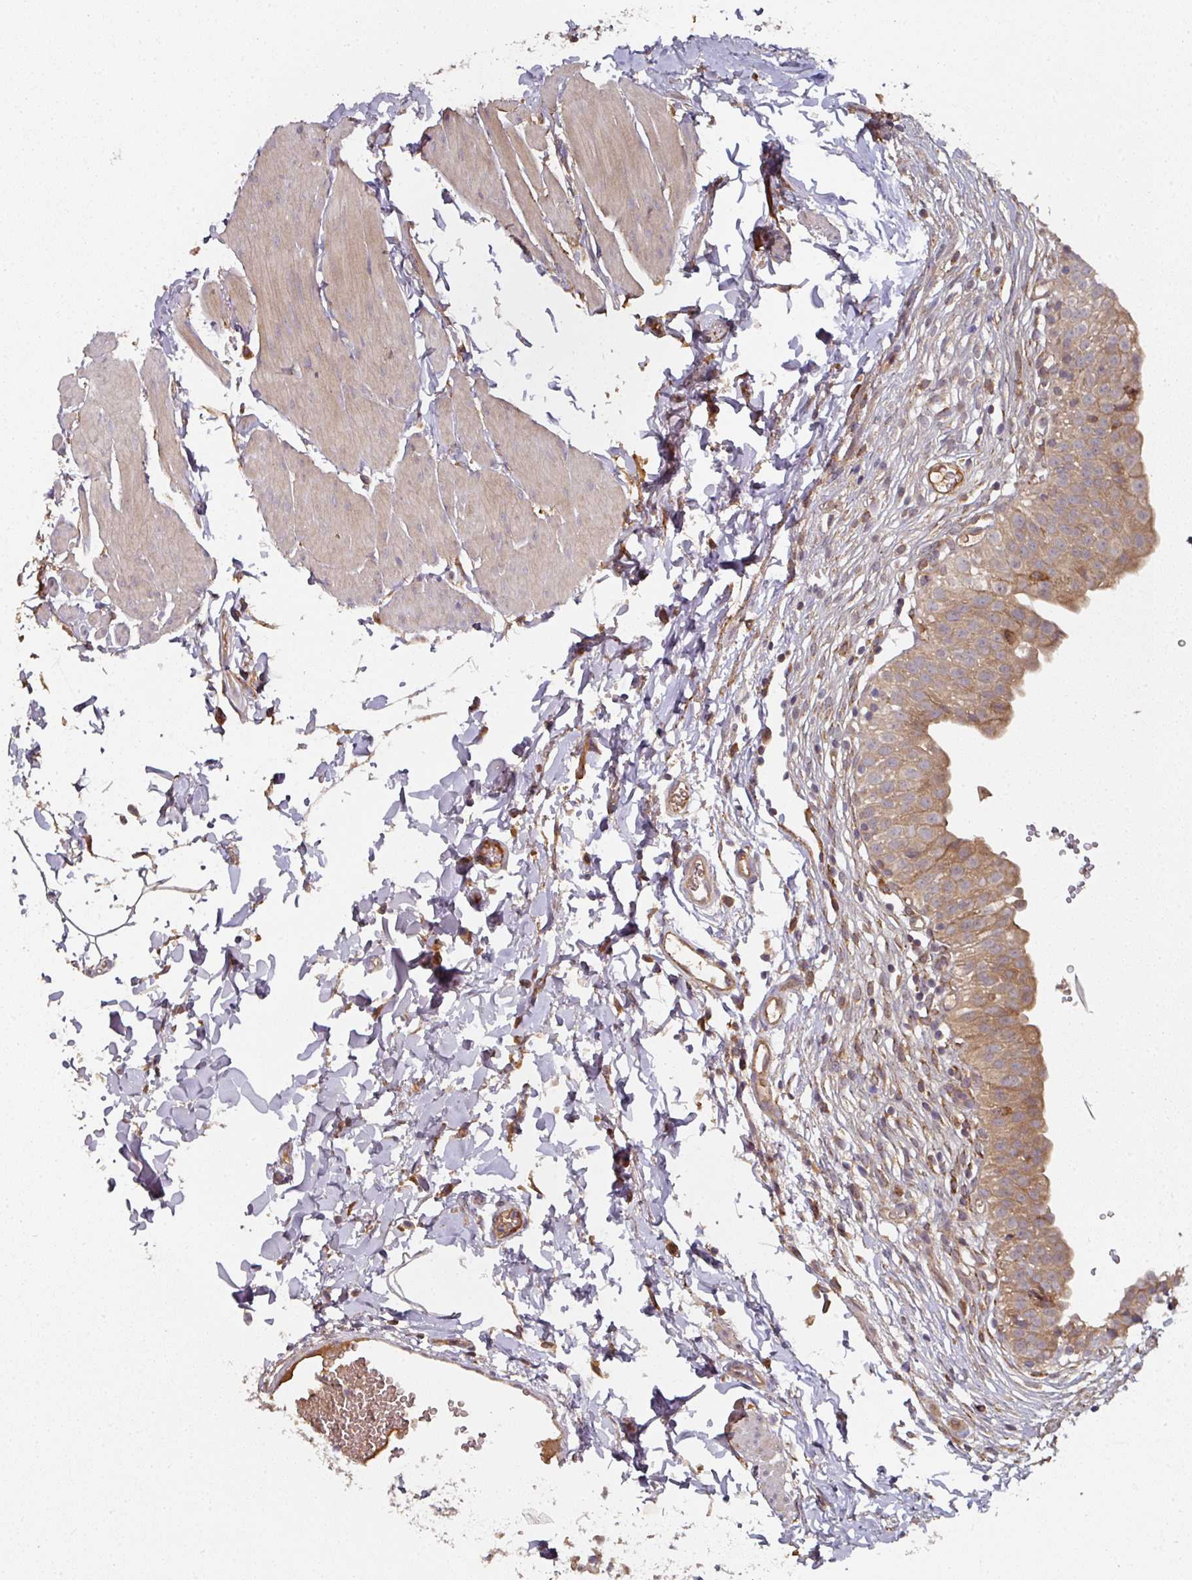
{"staining": {"intensity": "moderate", "quantity": ">75%", "location": "cytoplasmic/membranous"}, "tissue": "urinary bladder", "cell_type": "Urothelial cells", "image_type": "normal", "snomed": [{"axis": "morphology", "description": "Normal tissue, NOS"}, {"axis": "topography", "description": "Urinary bladder"}, {"axis": "topography", "description": "Peripheral nerve tissue"}], "caption": "Immunohistochemical staining of unremarkable urinary bladder demonstrates moderate cytoplasmic/membranous protein expression in approximately >75% of urothelial cells. The staining was performed using DAB to visualize the protein expression in brown, while the nuclei were stained in blue with hematoxylin (Magnification: 20x).", "gene": "CEP95", "patient": {"sex": "male", "age": 55}}